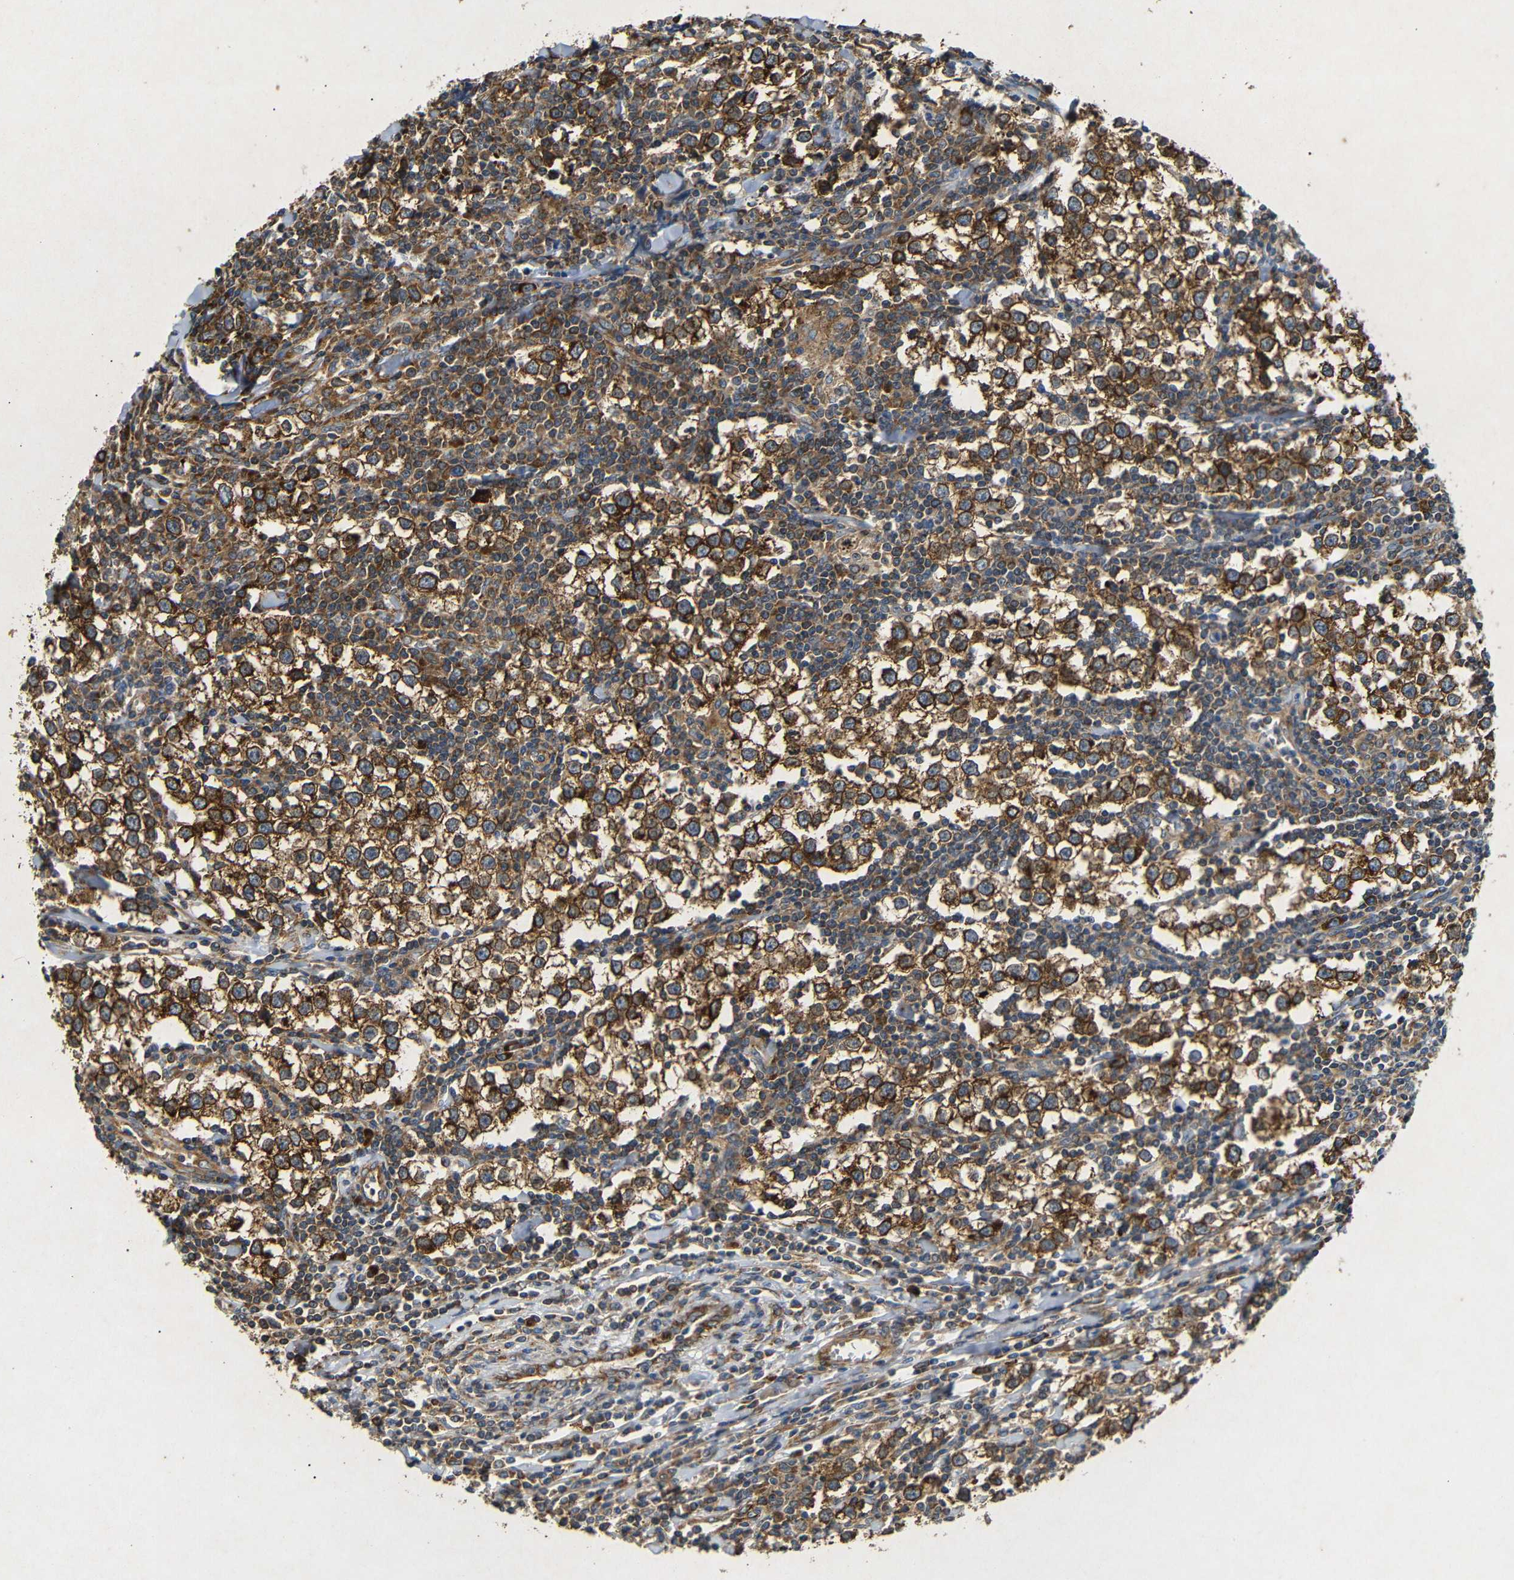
{"staining": {"intensity": "strong", "quantity": ">75%", "location": "cytoplasmic/membranous"}, "tissue": "testis cancer", "cell_type": "Tumor cells", "image_type": "cancer", "snomed": [{"axis": "morphology", "description": "Seminoma, NOS"}, {"axis": "morphology", "description": "Carcinoma, Embryonal, NOS"}, {"axis": "topography", "description": "Testis"}], "caption": "High-magnification brightfield microscopy of testis cancer (embryonal carcinoma) stained with DAB (3,3'-diaminobenzidine) (brown) and counterstained with hematoxylin (blue). tumor cells exhibit strong cytoplasmic/membranous expression is present in approximately>75% of cells. The protein is stained brown, and the nuclei are stained in blue (DAB IHC with brightfield microscopy, high magnification).", "gene": "BTF3", "patient": {"sex": "male", "age": 36}}